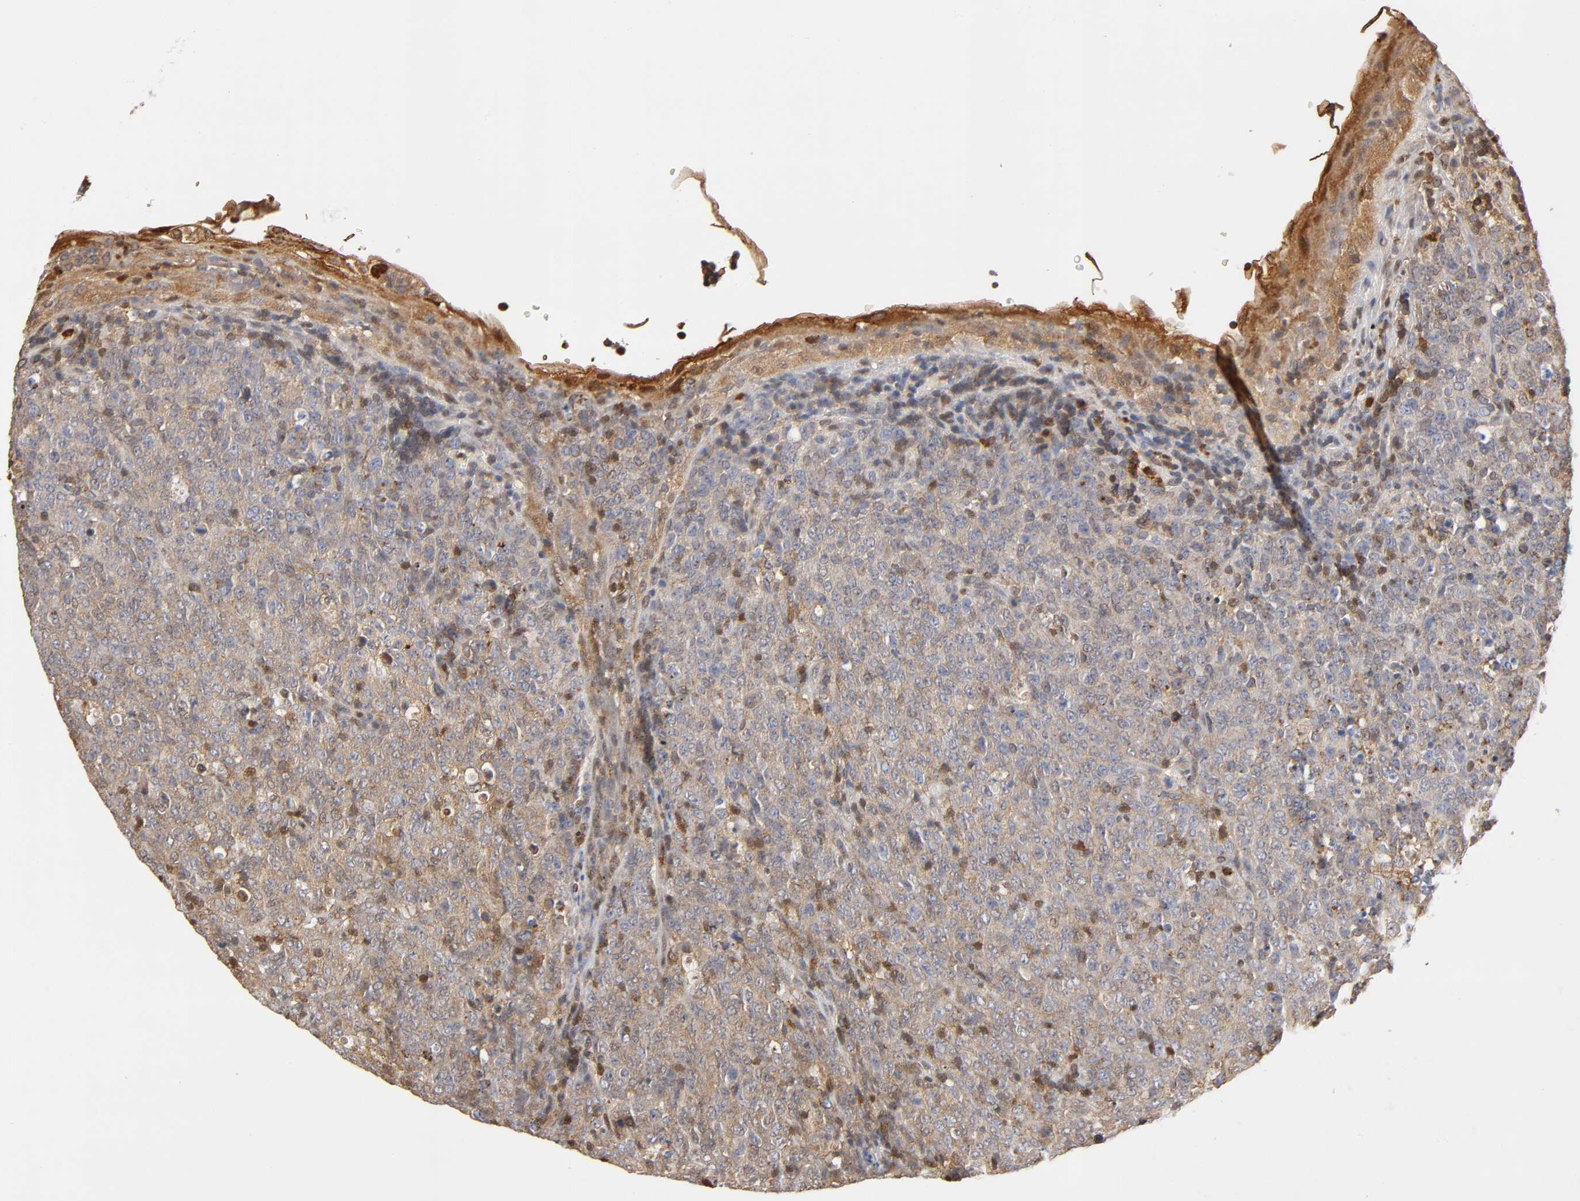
{"staining": {"intensity": "moderate", "quantity": ">75%", "location": "cytoplasmic/membranous,nuclear"}, "tissue": "lymphoma", "cell_type": "Tumor cells", "image_type": "cancer", "snomed": [{"axis": "morphology", "description": "Malignant lymphoma, non-Hodgkin's type, High grade"}, {"axis": "topography", "description": "Tonsil"}], "caption": "The histopathology image exhibits a brown stain indicating the presence of a protein in the cytoplasmic/membranous and nuclear of tumor cells in malignant lymphoma, non-Hodgkin's type (high-grade). The protein is shown in brown color, while the nuclei are stained blue.", "gene": "ANXA11", "patient": {"sex": "female", "age": 36}}